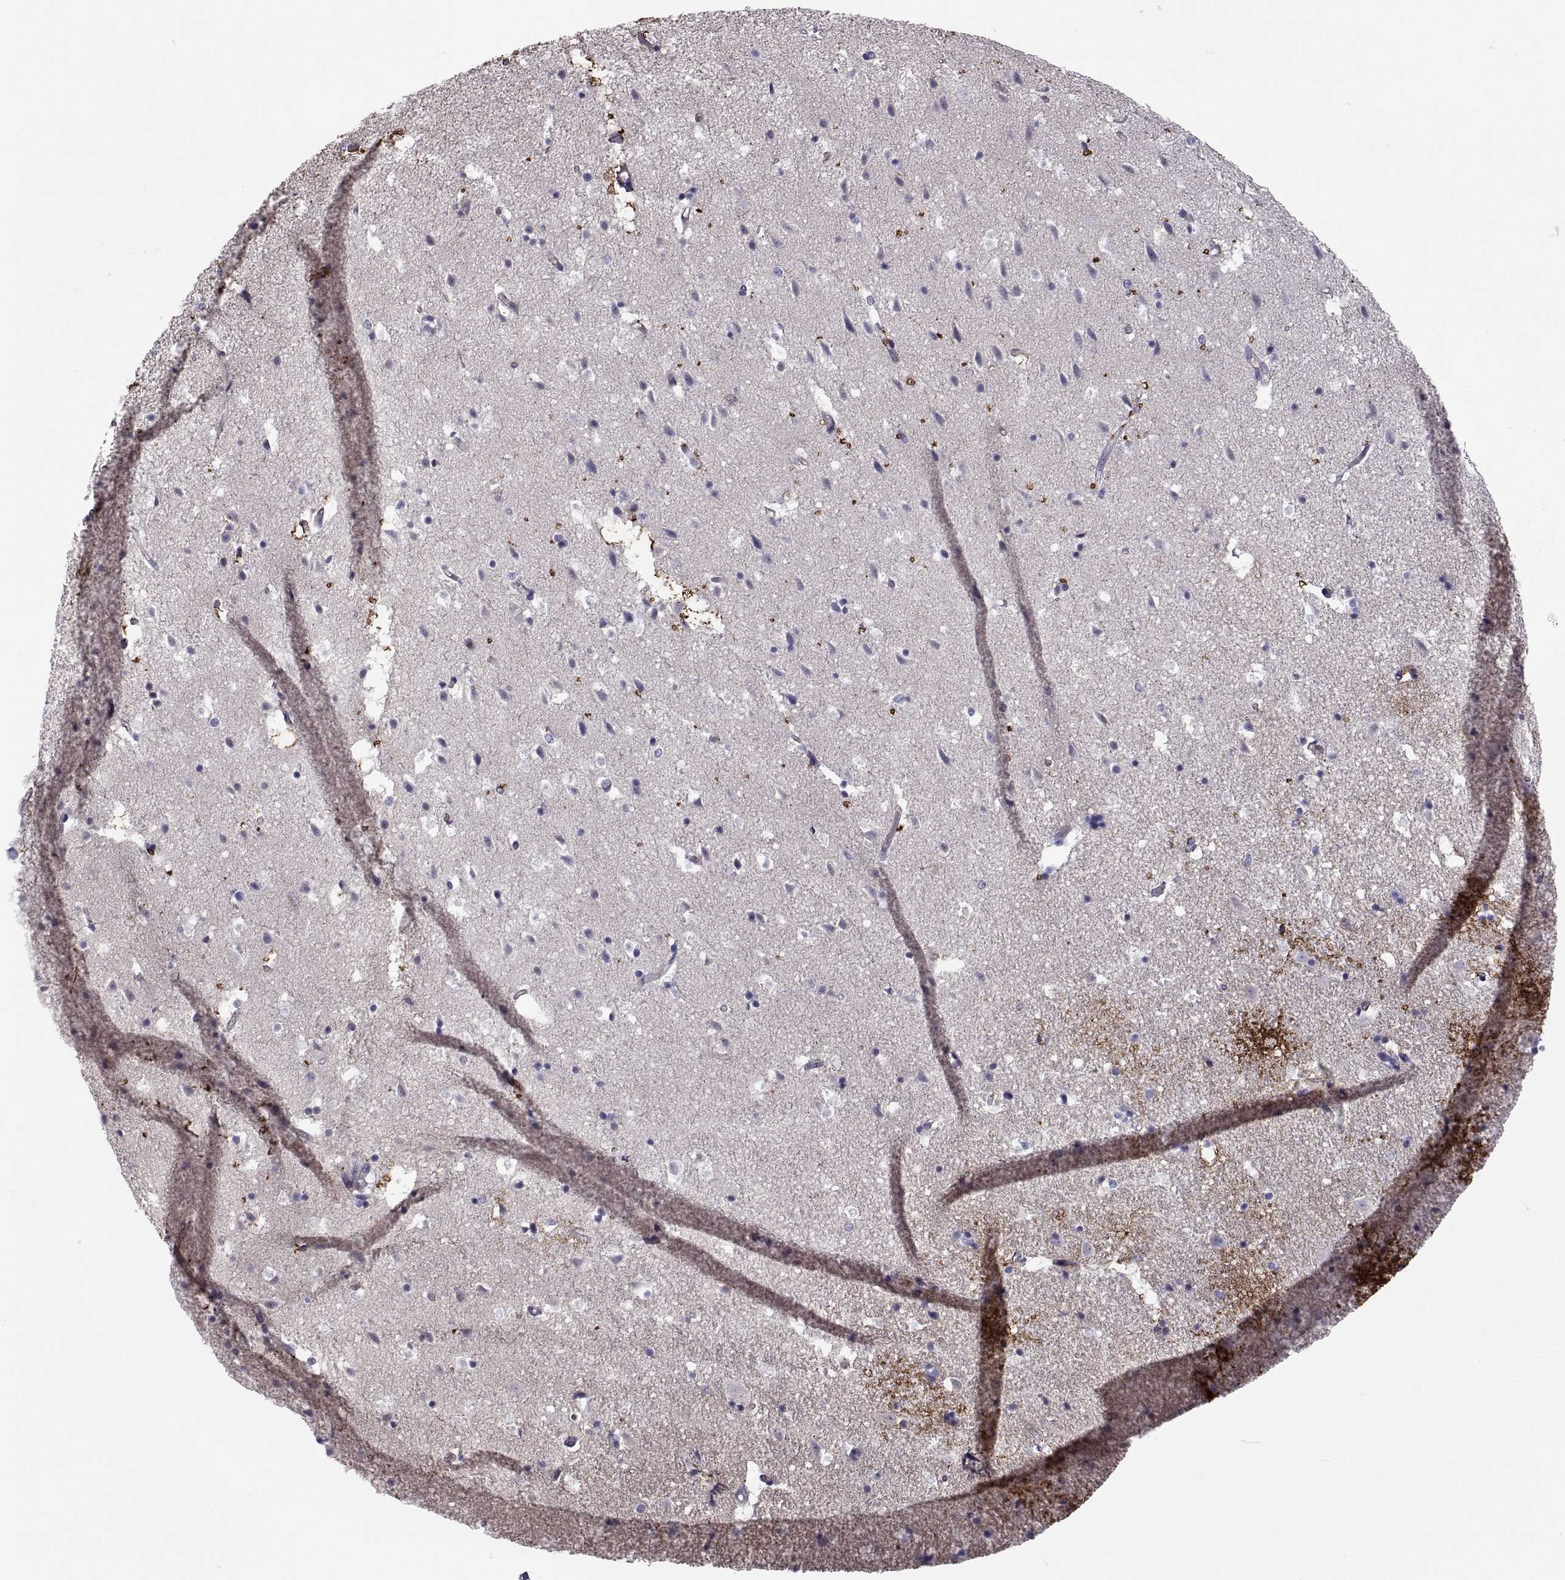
{"staining": {"intensity": "strong", "quantity": "<25%", "location": "cytoplasmic/membranous"}, "tissue": "hippocampus", "cell_type": "Glial cells", "image_type": "normal", "snomed": [{"axis": "morphology", "description": "Normal tissue, NOS"}, {"axis": "topography", "description": "Hippocampus"}], "caption": "Brown immunohistochemical staining in benign hippocampus demonstrates strong cytoplasmic/membranous expression in approximately <25% of glial cells. (Brightfield microscopy of DAB IHC at high magnification).", "gene": "TMEM158", "patient": {"sex": "male", "age": 49}}